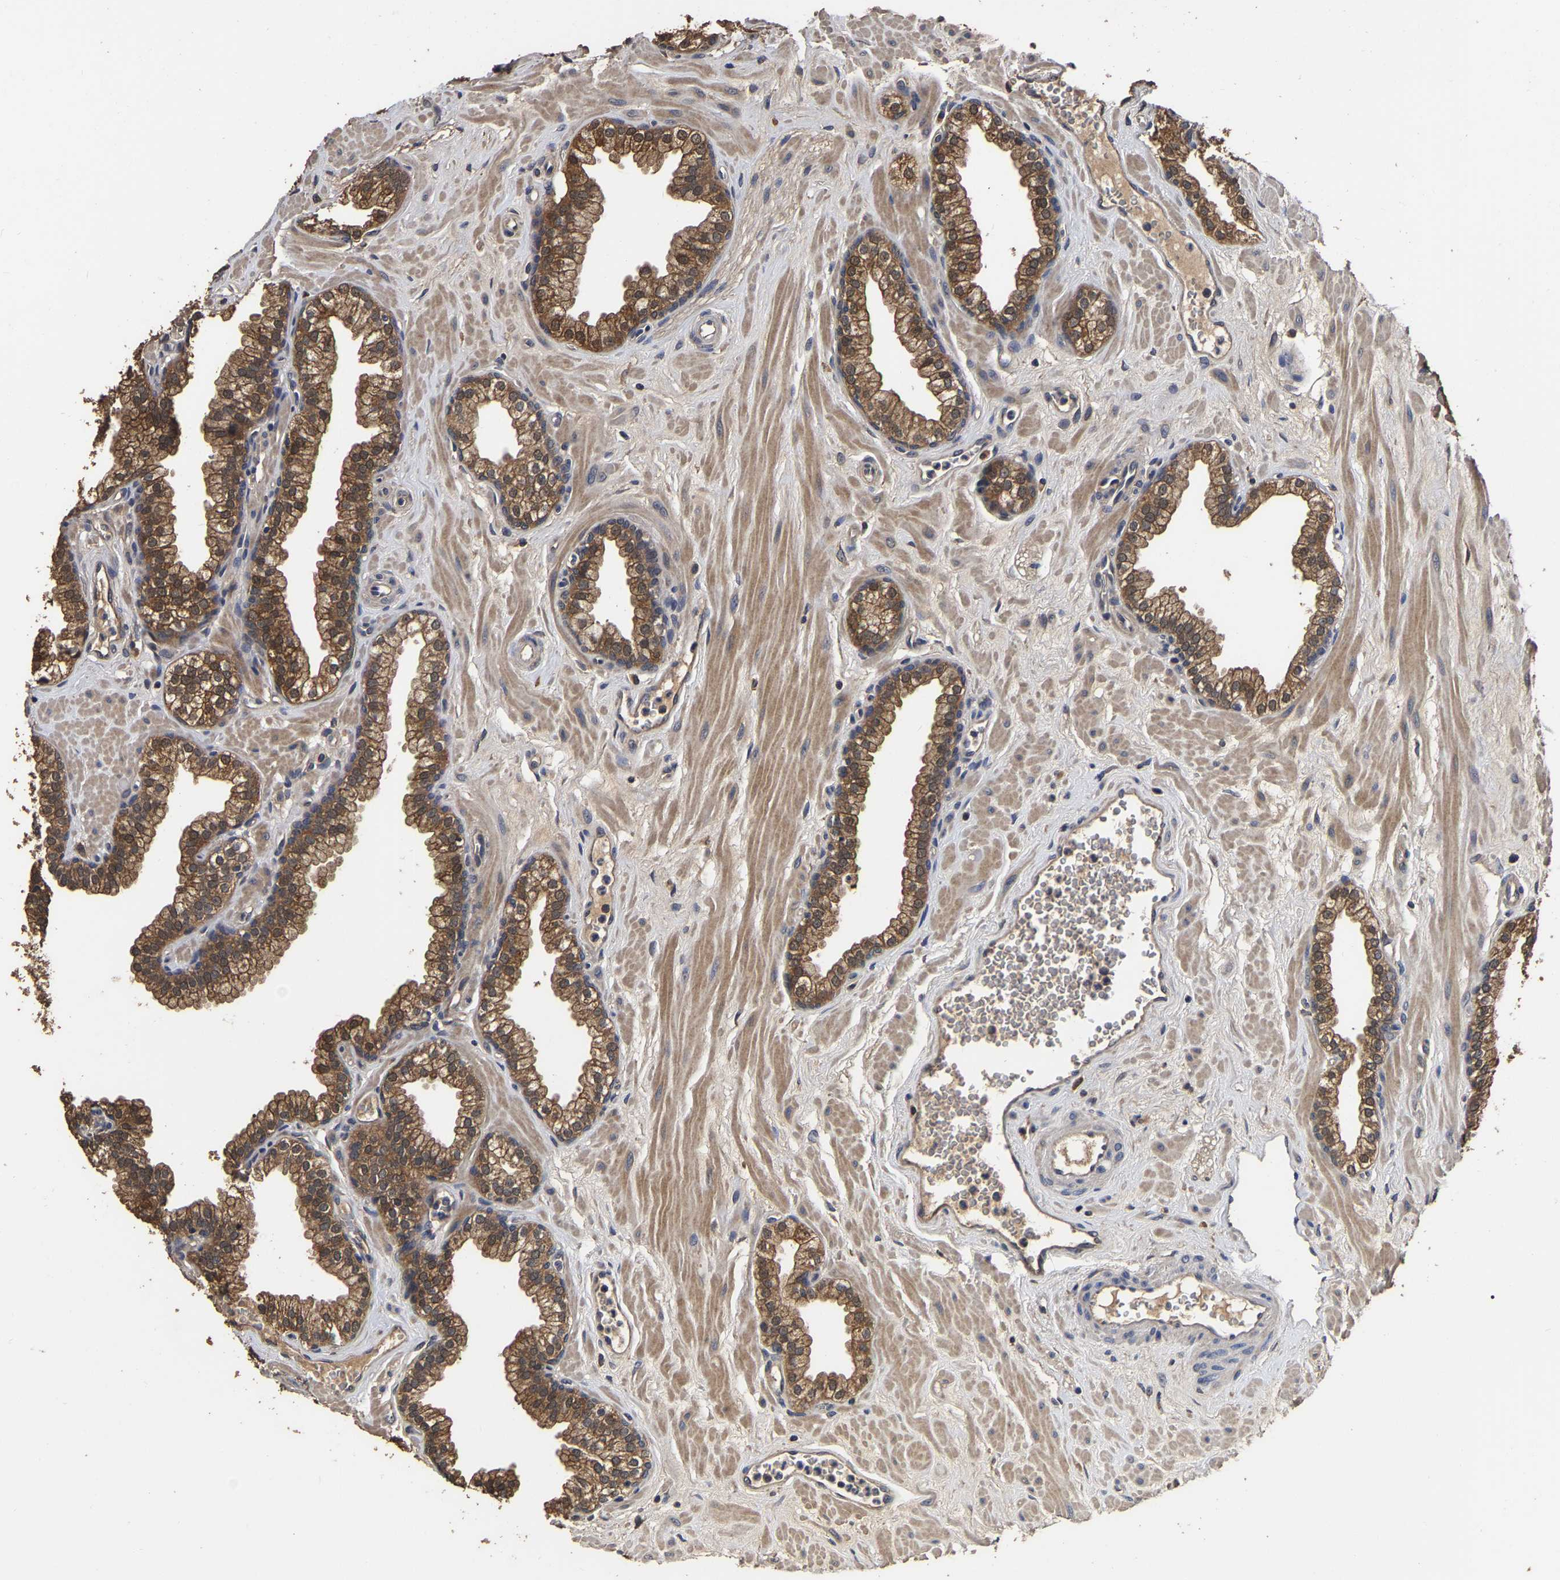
{"staining": {"intensity": "moderate", "quantity": ">75%", "location": "cytoplasmic/membranous"}, "tissue": "prostate", "cell_type": "Glandular cells", "image_type": "normal", "snomed": [{"axis": "morphology", "description": "Normal tissue, NOS"}, {"axis": "morphology", "description": "Urothelial carcinoma, Low grade"}, {"axis": "topography", "description": "Urinary bladder"}, {"axis": "topography", "description": "Prostate"}], "caption": "Protein staining by immunohistochemistry displays moderate cytoplasmic/membranous staining in approximately >75% of glandular cells in benign prostate. (Brightfield microscopy of DAB IHC at high magnification).", "gene": "STK32C", "patient": {"sex": "male", "age": 60}}